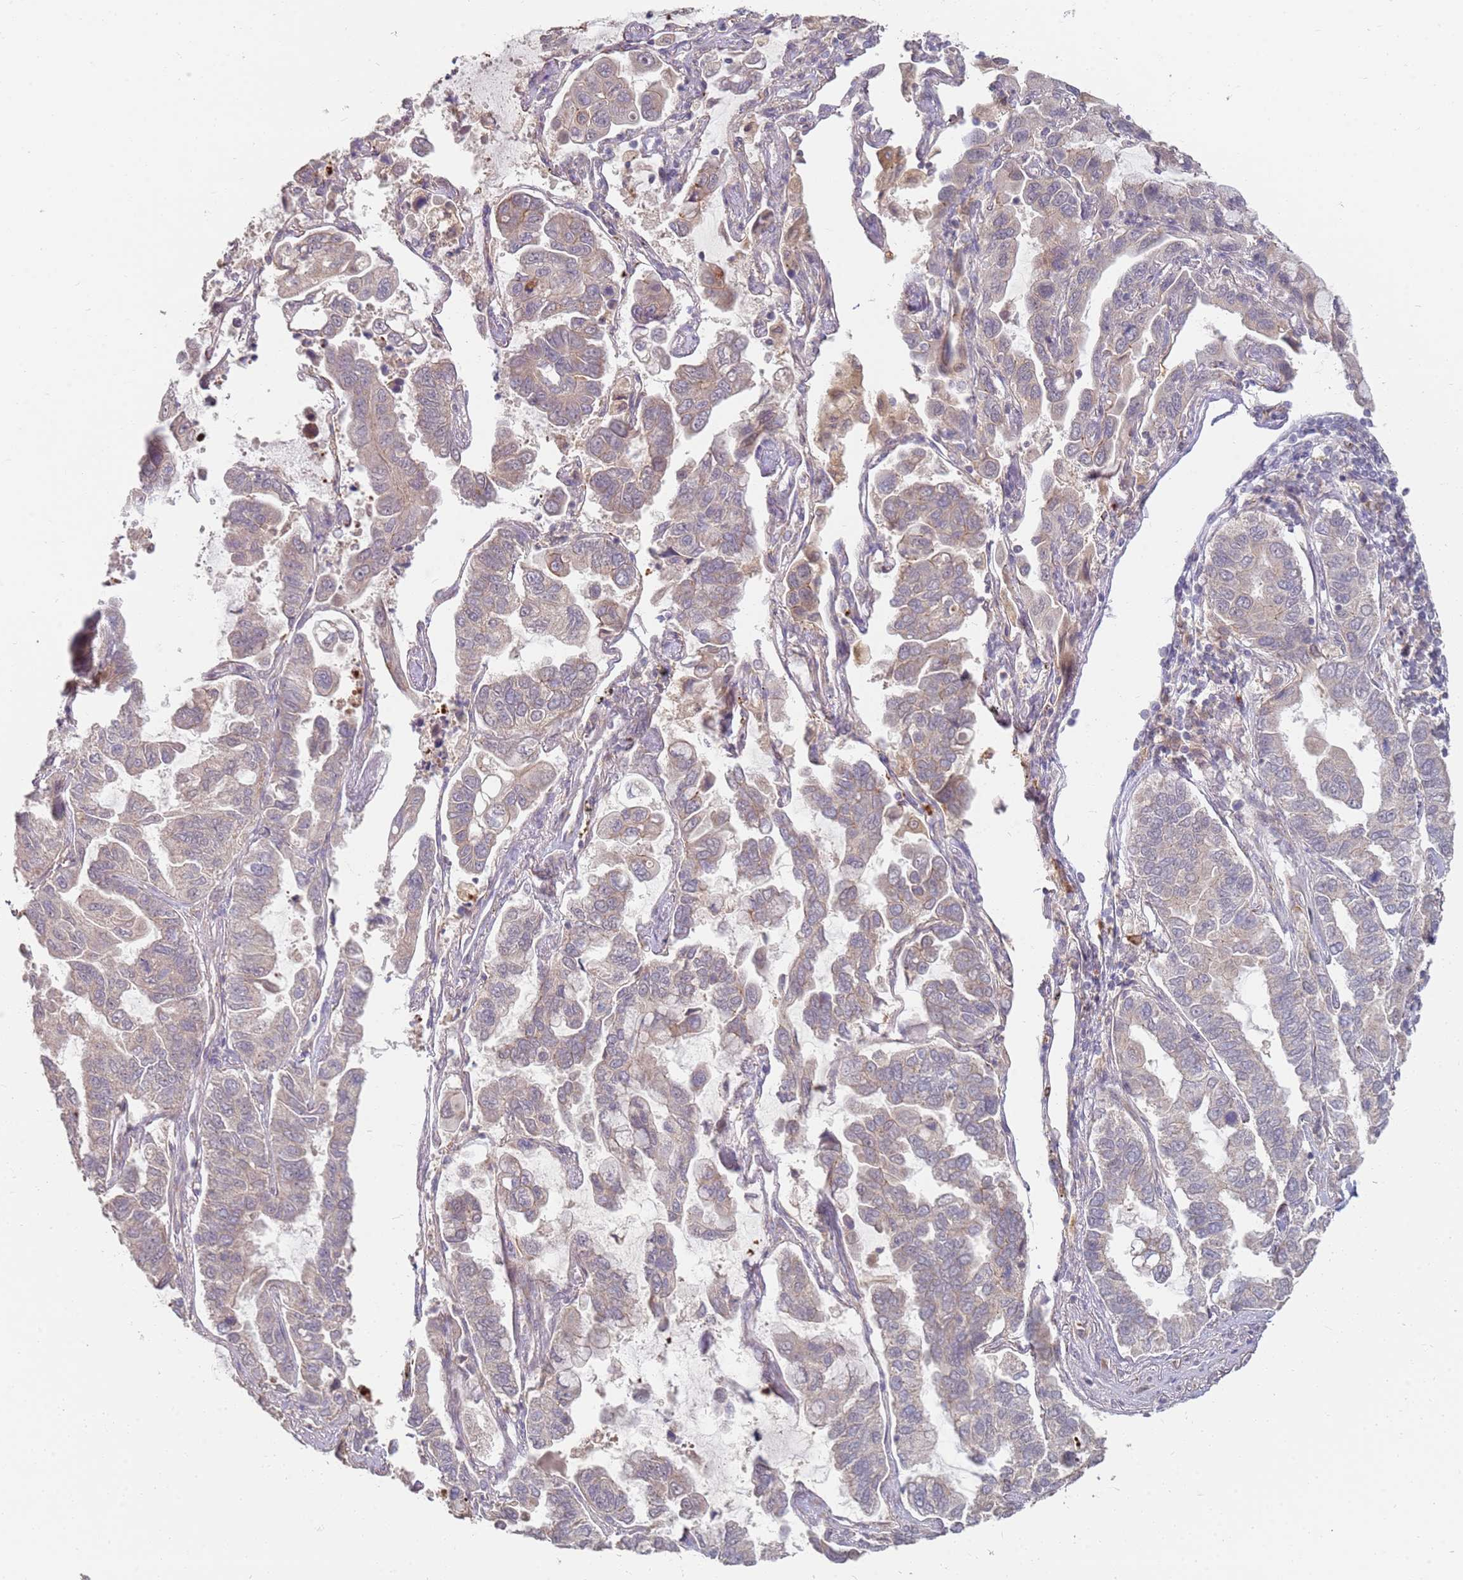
{"staining": {"intensity": "weak", "quantity": "<25%", "location": "cytoplasmic/membranous"}, "tissue": "lung cancer", "cell_type": "Tumor cells", "image_type": "cancer", "snomed": [{"axis": "morphology", "description": "Adenocarcinoma, NOS"}, {"axis": "topography", "description": "Lung"}], "caption": "IHC of adenocarcinoma (lung) reveals no expression in tumor cells. The staining is performed using DAB brown chromogen with nuclei counter-stained in using hematoxylin.", "gene": "MPEG1", "patient": {"sex": "male", "age": 64}}